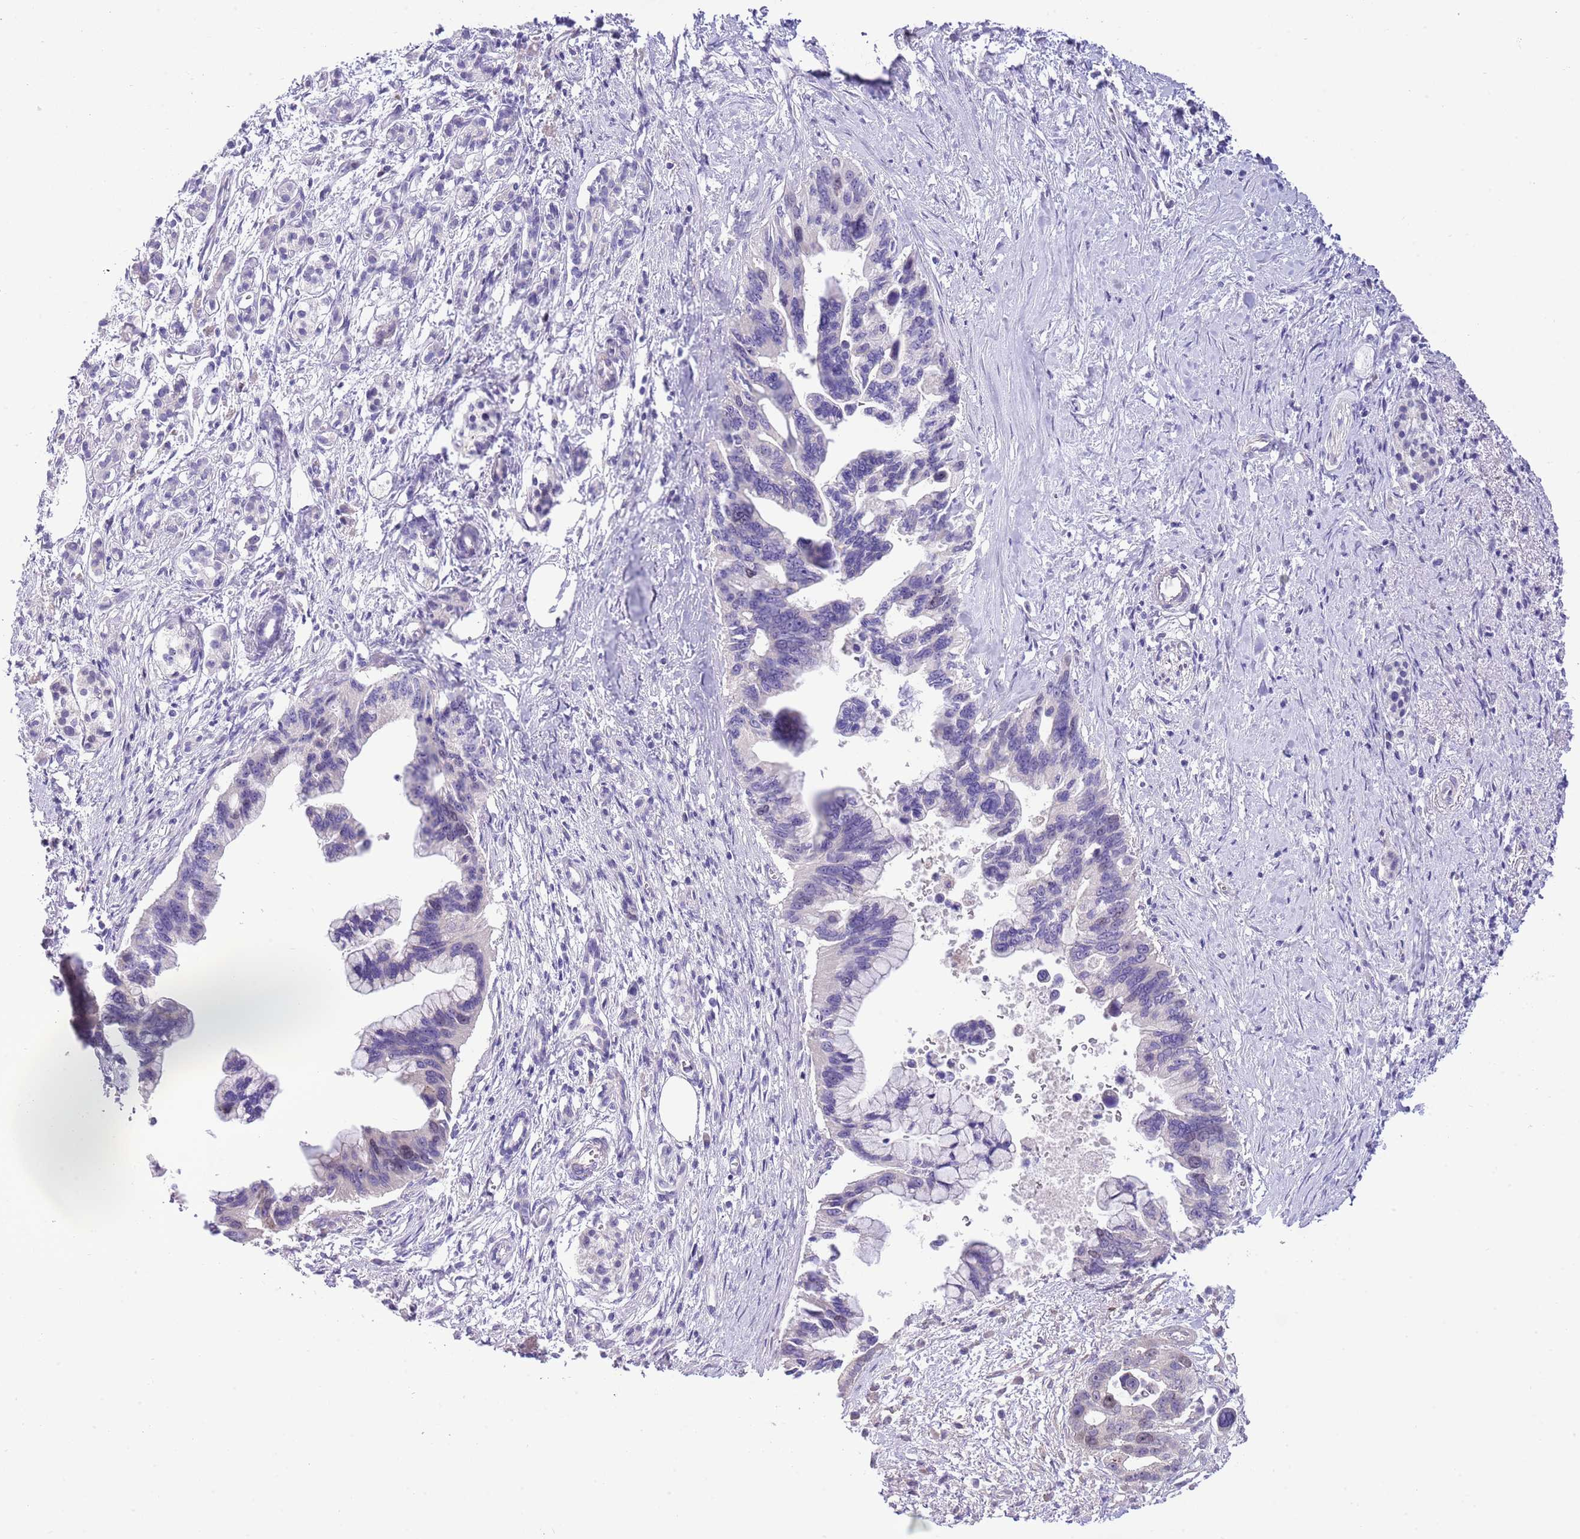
{"staining": {"intensity": "negative", "quantity": "none", "location": "none"}, "tissue": "pancreatic cancer", "cell_type": "Tumor cells", "image_type": "cancer", "snomed": [{"axis": "morphology", "description": "Adenocarcinoma, NOS"}, {"axis": "topography", "description": "Pancreas"}], "caption": "The IHC histopathology image has no significant expression in tumor cells of pancreatic adenocarcinoma tissue.", "gene": "FBRSL1", "patient": {"sex": "female", "age": 83}}